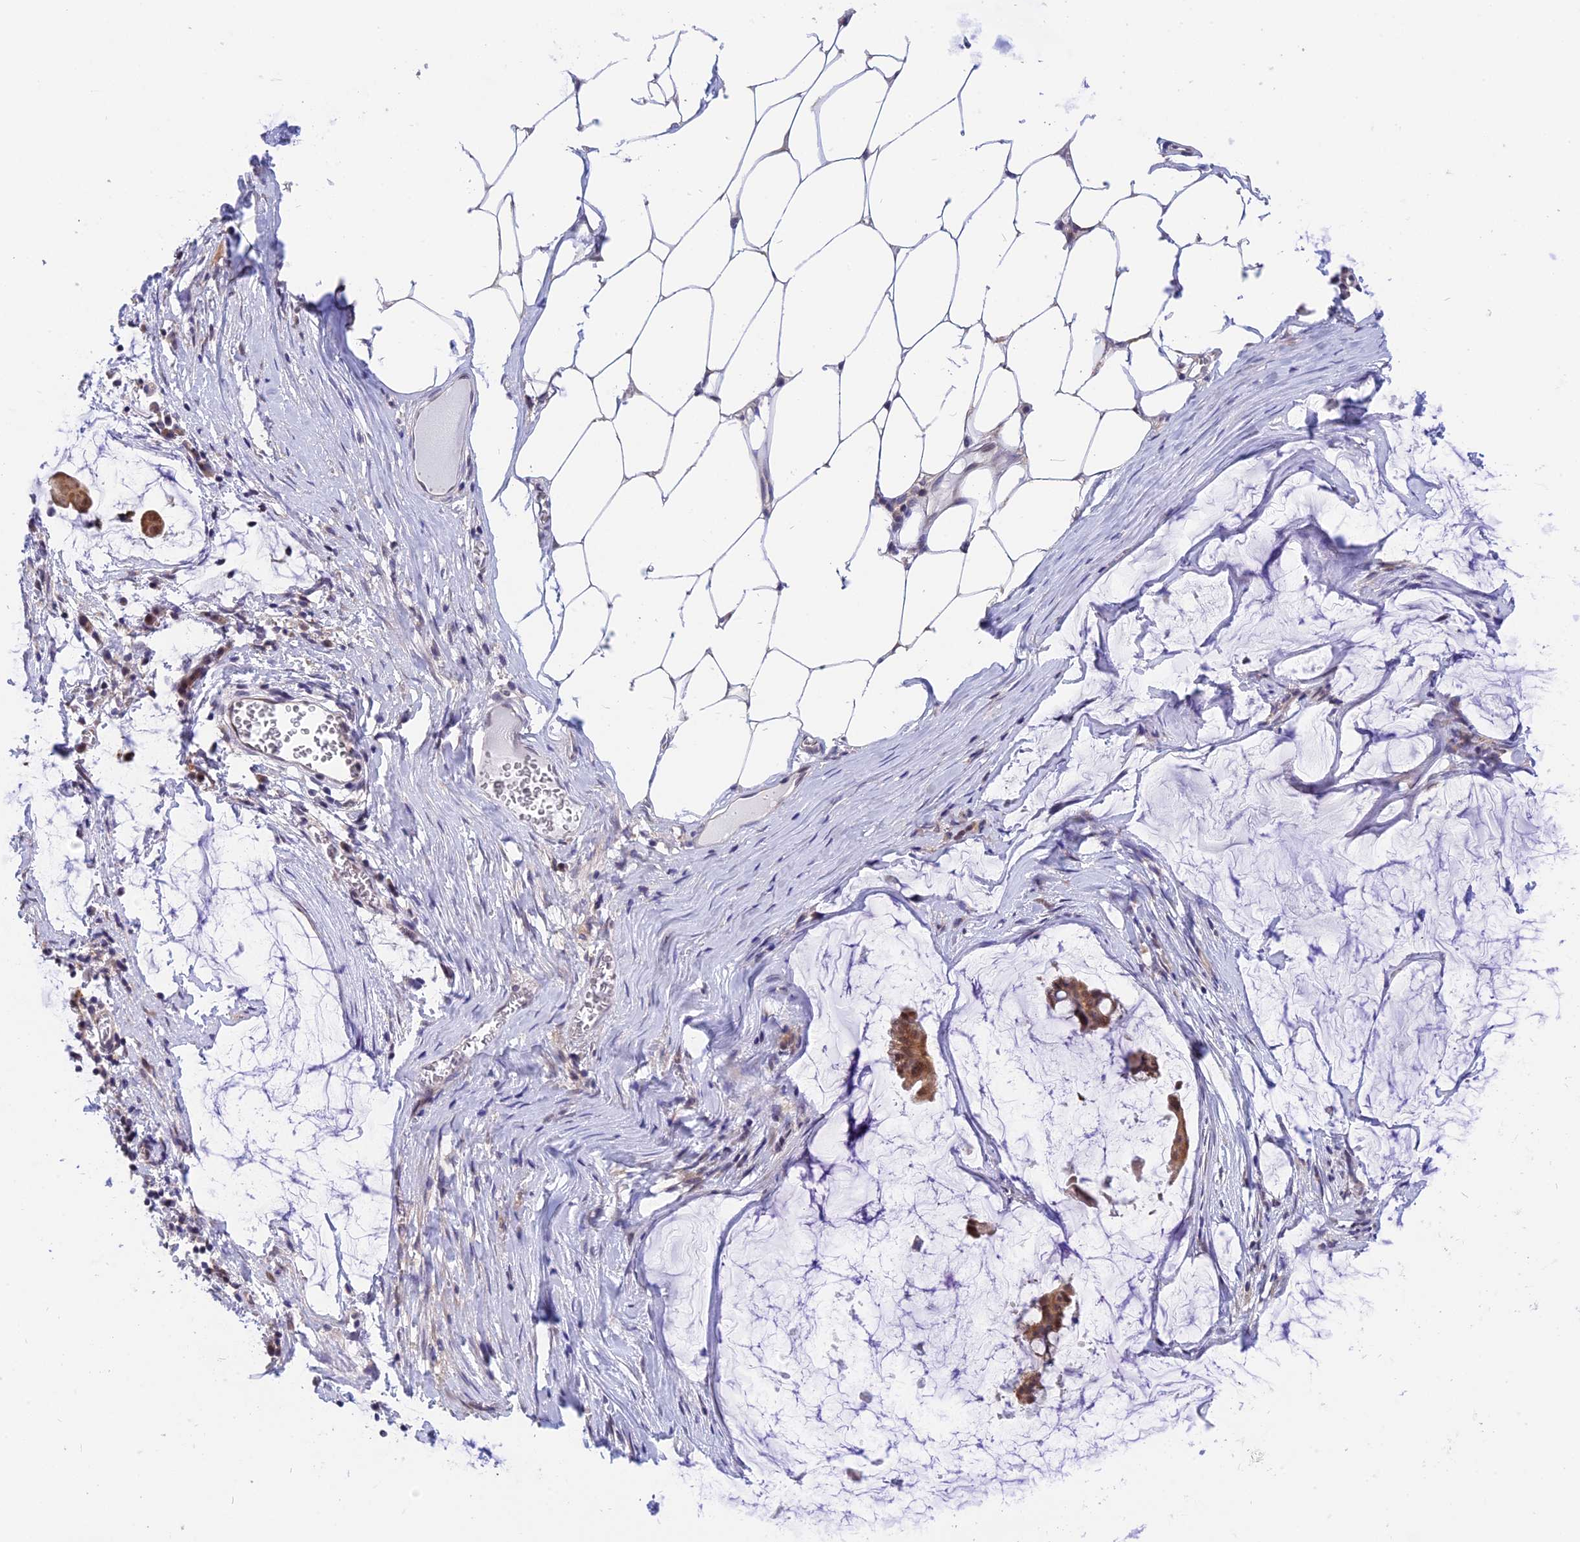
{"staining": {"intensity": "moderate", "quantity": ">75%", "location": "cytoplasmic/membranous,nuclear"}, "tissue": "ovarian cancer", "cell_type": "Tumor cells", "image_type": "cancer", "snomed": [{"axis": "morphology", "description": "Cystadenocarcinoma, mucinous, NOS"}, {"axis": "topography", "description": "Ovary"}], "caption": "A medium amount of moderate cytoplasmic/membranous and nuclear staining is appreciated in approximately >75% of tumor cells in ovarian cancer tissue. The staining is performed using DAB brown chromogen to label protein expression. The nuclei are counter-stained blue using hematoxylin.", "gene": "KCTD14", "patient": {"sex": "female", "age": 73}}